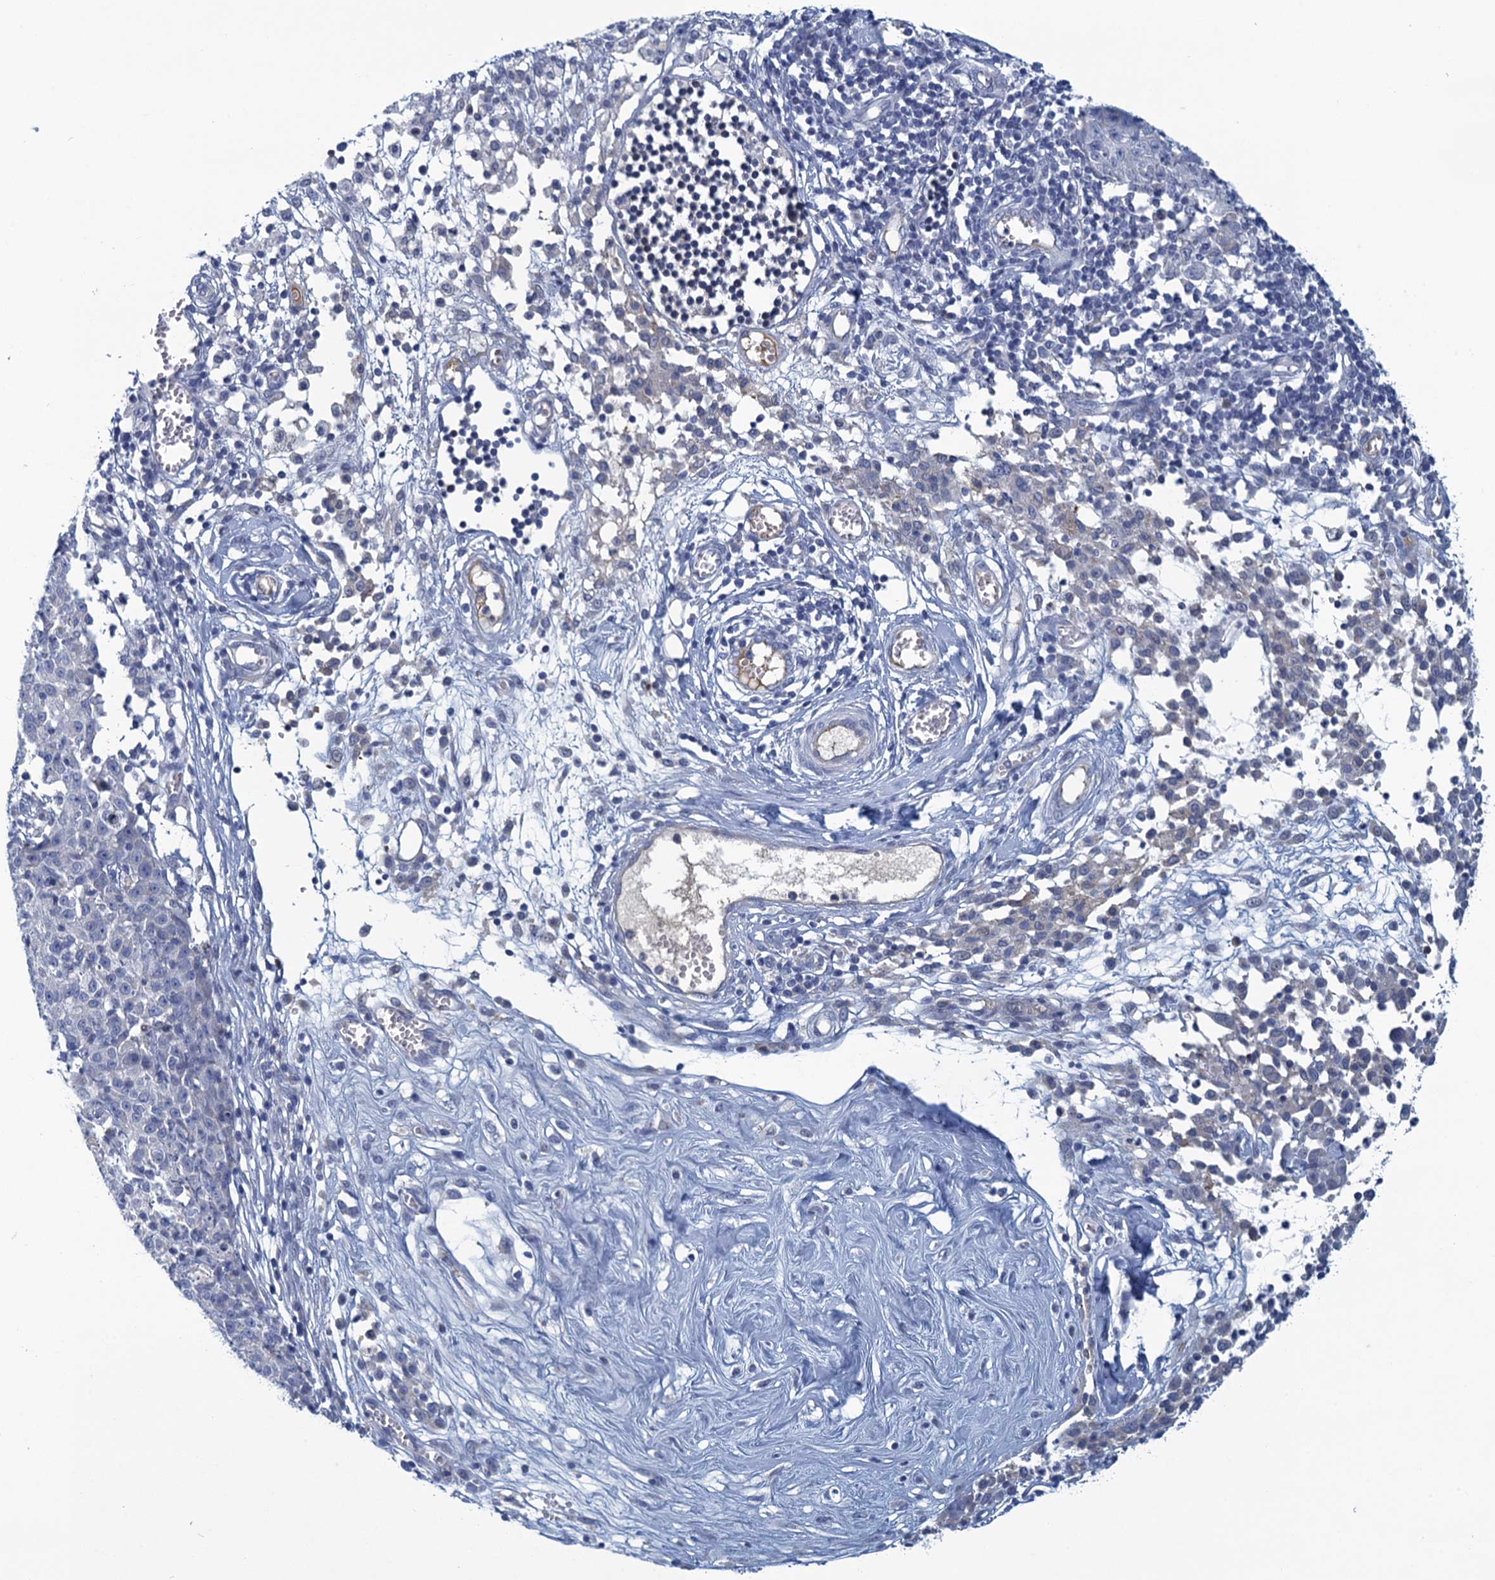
{"staining": {"intensity": "negative", "quantity": "none", "location": "none"}, "tissue": "ovarian cancer", "cell_type": "Tumor cells", "image_type": "cancer", "snomed": [{"axis": "morphology", "description": "Carcinoma, endometroid"}, {"axis": "topography", "description": "Ovary"}], "caption": "A photomicrograph of human endometroid carcinoma (ovarian) is negative for staining in tumor cells.", "gene": "SCEL", "patient": {"sex": "female", "age": 42}}